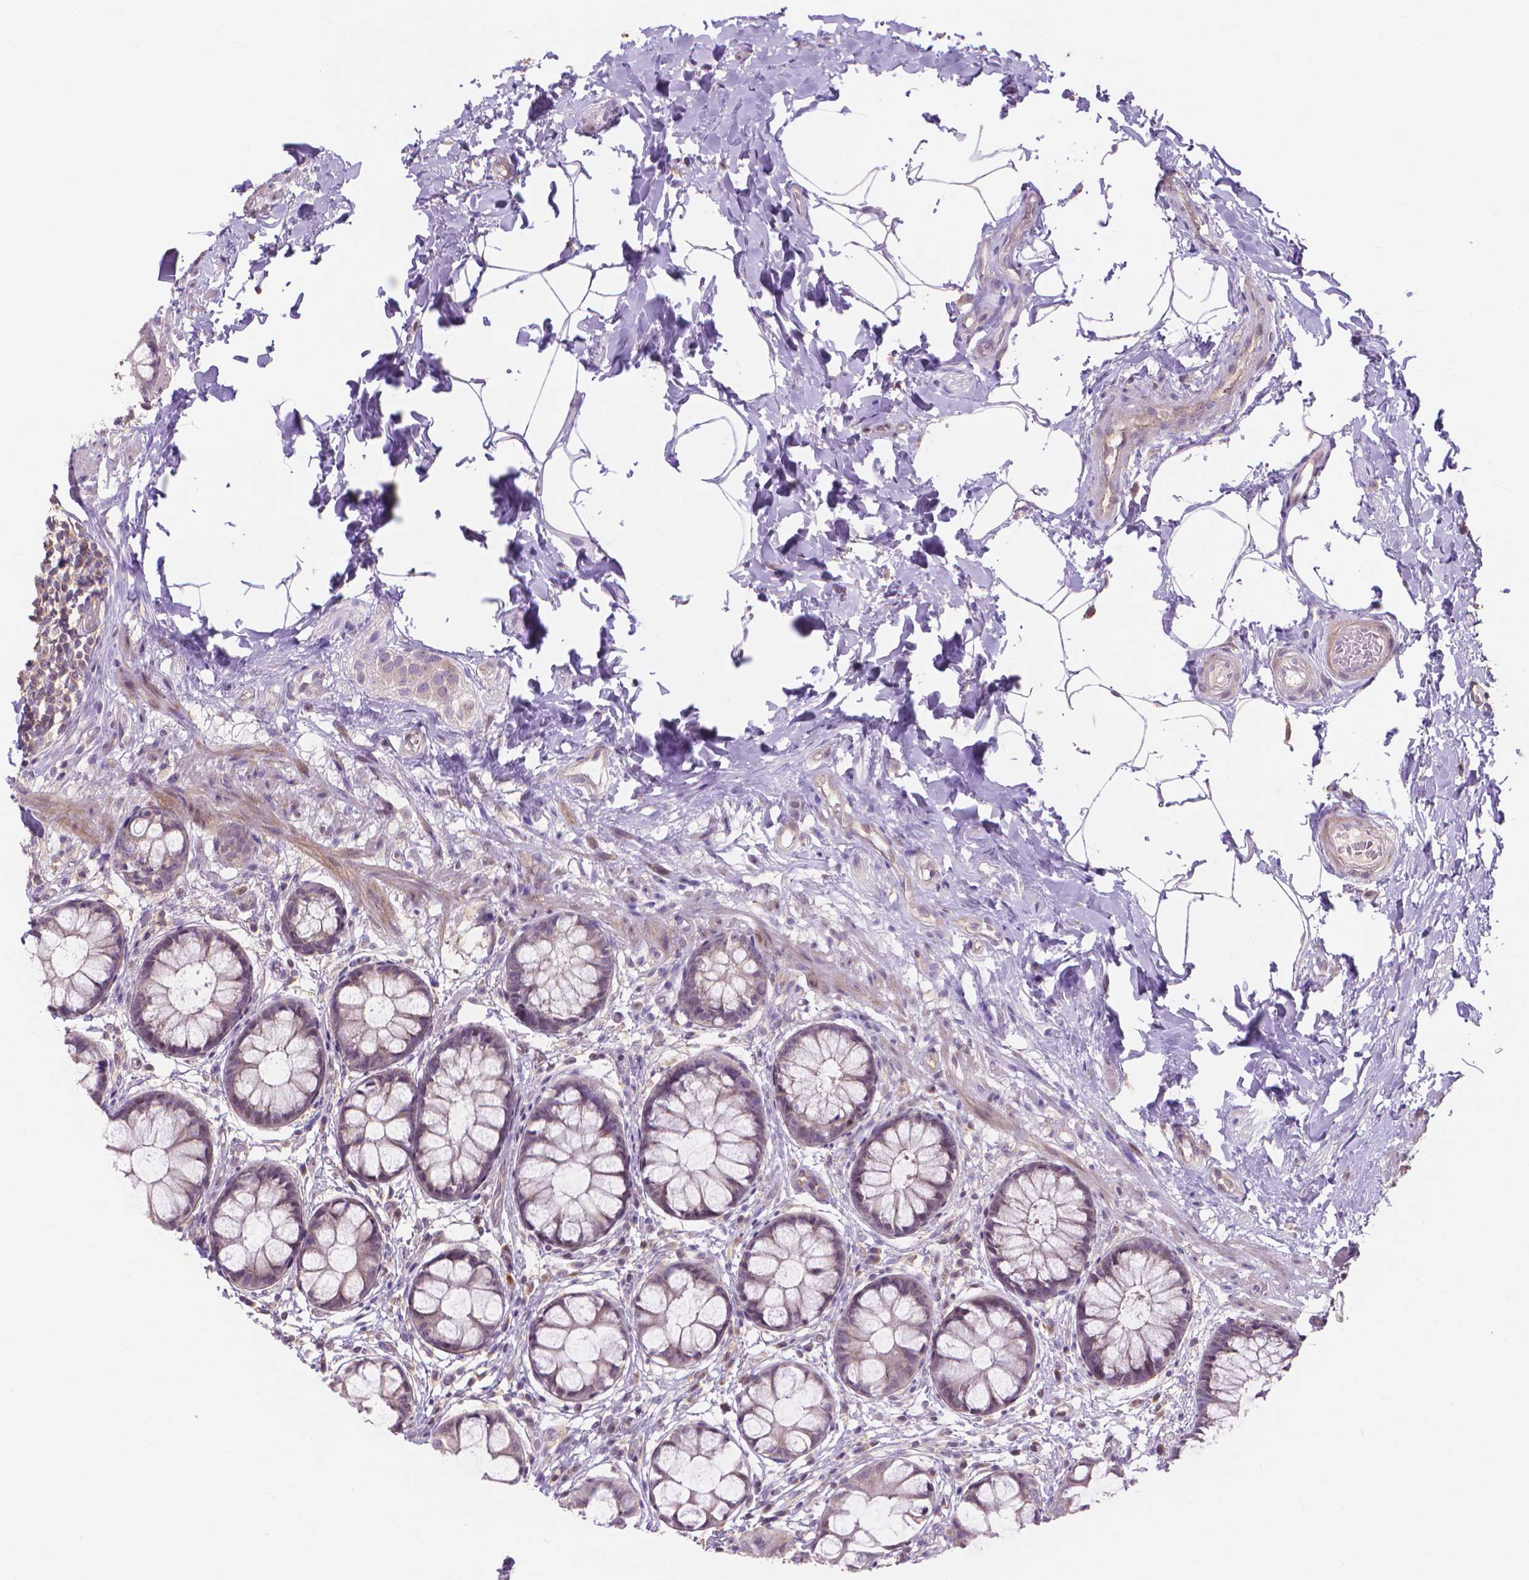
{"staining": {"intensity": "weak", "quantity": "25%-75%", "location": "cytoplasmic/membranous"}, "tissue": "rectum", "cell_type": "Glandular cells", "image_type": "normal", "snomed": [{"axis": "morphology", "description": "Normal tissue, NOS"}, {"axis": "topography", "description": "Rectum"}], "caption": "Immunohistochemistry (DAB (3,3'-diaminobenzidine)) staining of unremarkable rectum shows weak cytoplasmic/membranous protein expression in about 25%-75% of glandular cells.", "gene": "PRDM13", "patient": {"sex": "female", "age": 62}}